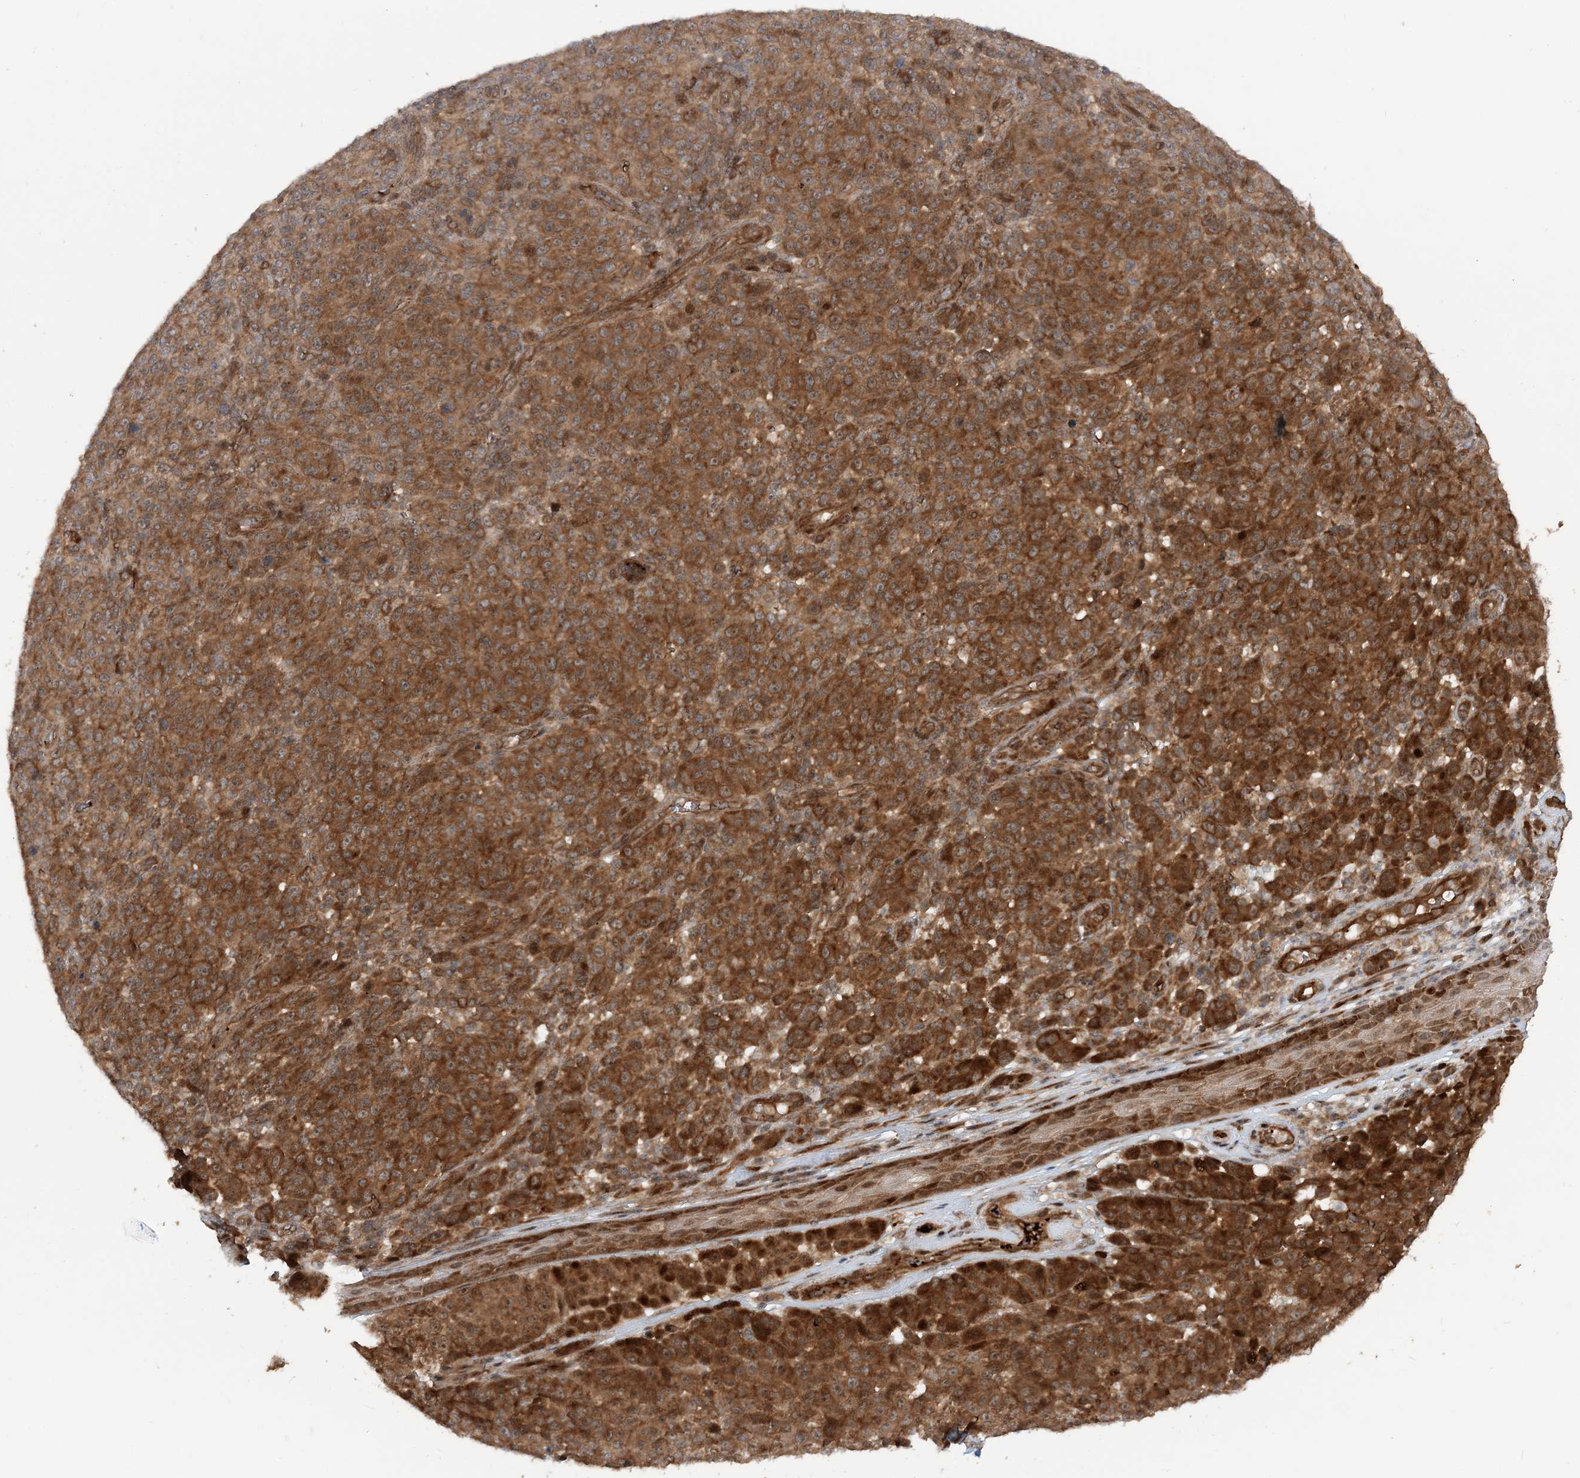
{"staining": {"intensity": "strong", "quantity": ">75%", "location": "cytoplasmic/membranous"}, "tissue": "melanoma", "cell_type": "Tumor cells", "image_type": "cancer", "snomed": [{"axis": "morphology", "description": "Malignant melanoma, NOS"}, {"axis": "topography", "description": "Skin"}], "caption": "Strong cytoplasmic/membranous positivity for a protein is seen in approximately >75% of tumor cells of melanoma using immunohistochemistry.", "gene": "GEMIN5", "patient": {"sex": "male", "age": 49}}